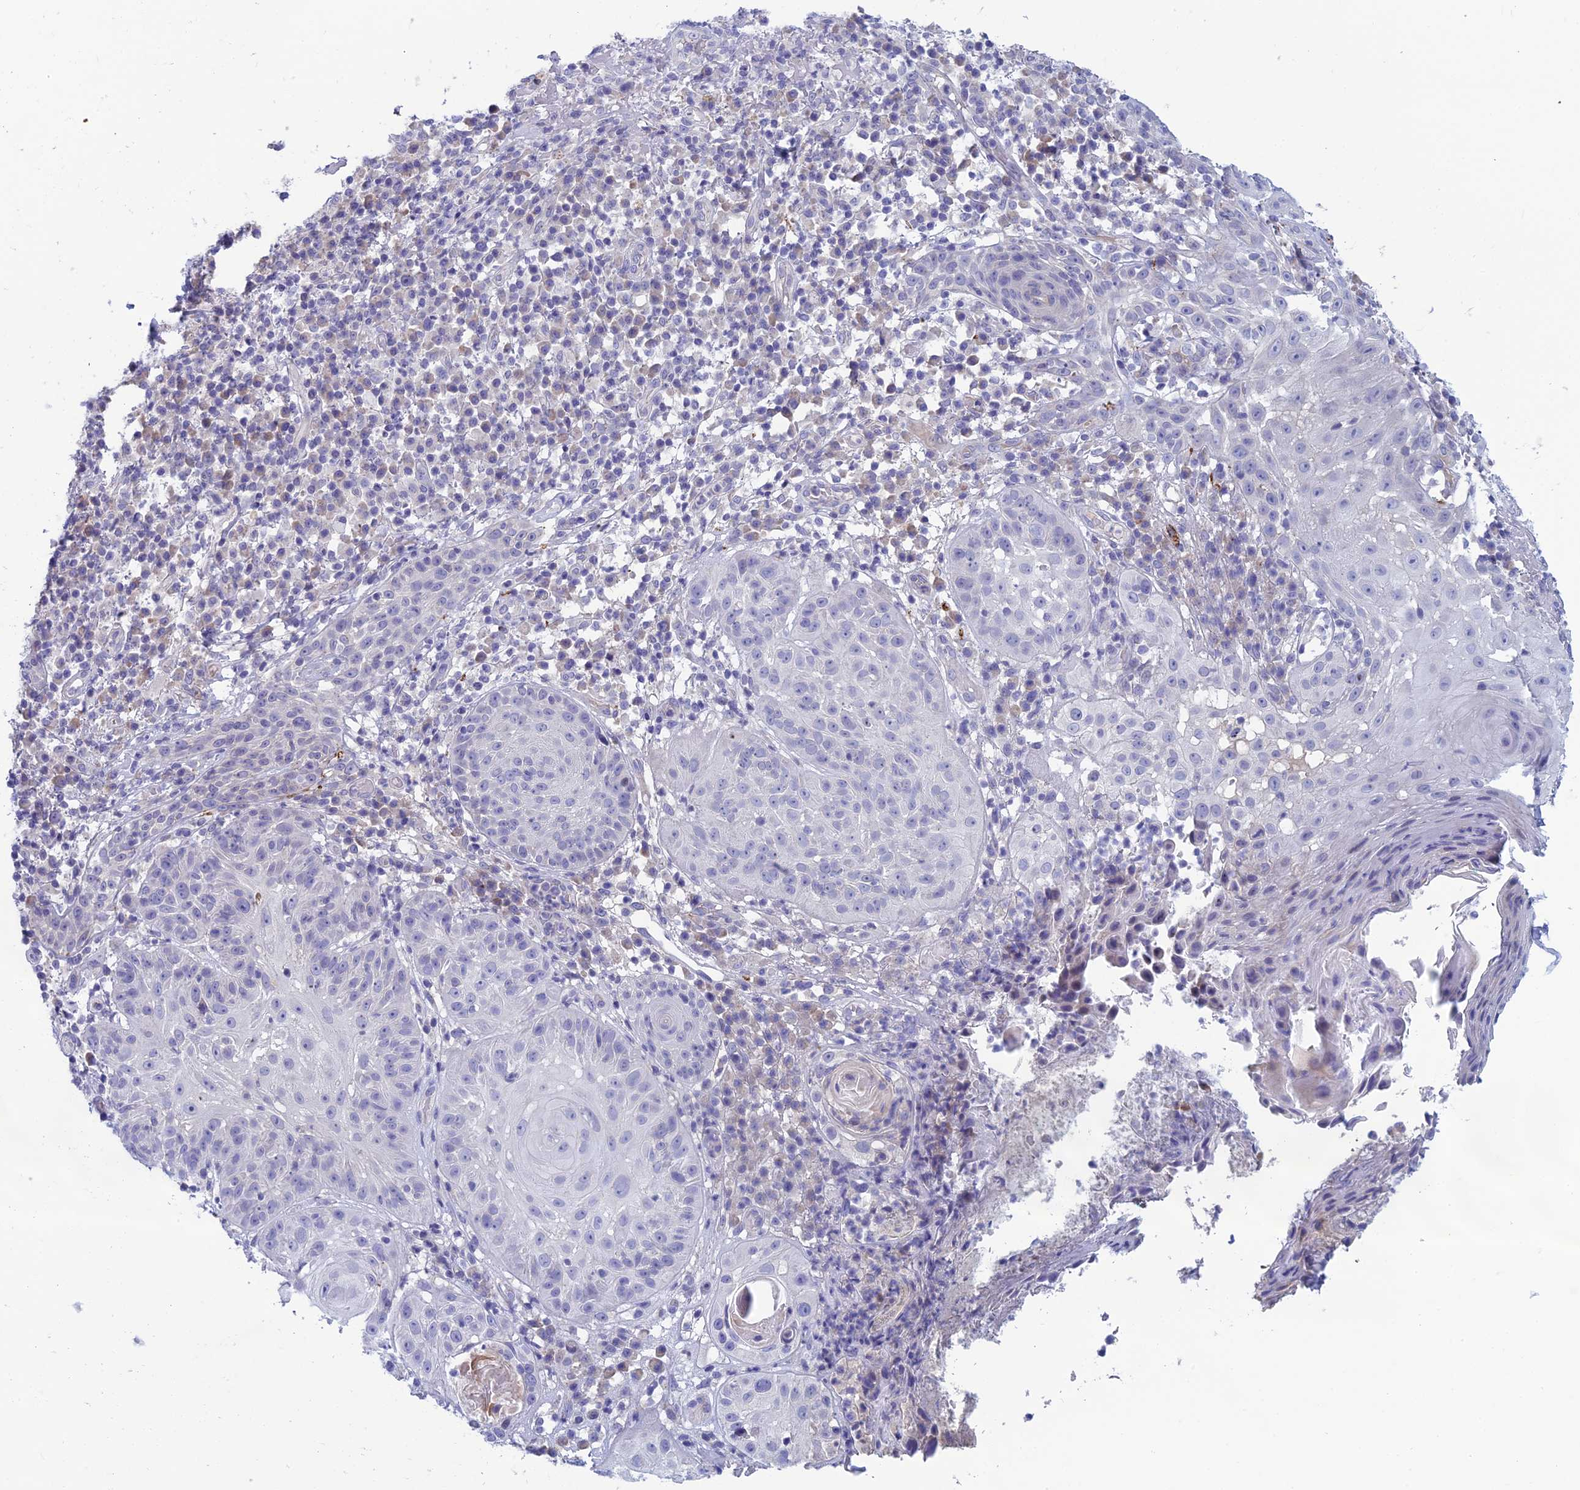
{"staining": {"intensity": "negative", "quantity": "none", "location": "none"}, "tissue": "skin cancer", "cell_type": "Tumor cells", "image_type": "cancer", "snomed": [{"axis": "morphology", "description": "Normal tissue, NOS"}, {"axis": "morphology", "description": "Basal cell carcinoma"}, {"axis": "topography", "description": "Skin"}], "caption": "A histopathology image of human skin basal cell carcinoma is negative for staining in tumor cells.", "gene": "XPO7", "patient": {"sex": "male", "age": 93}}